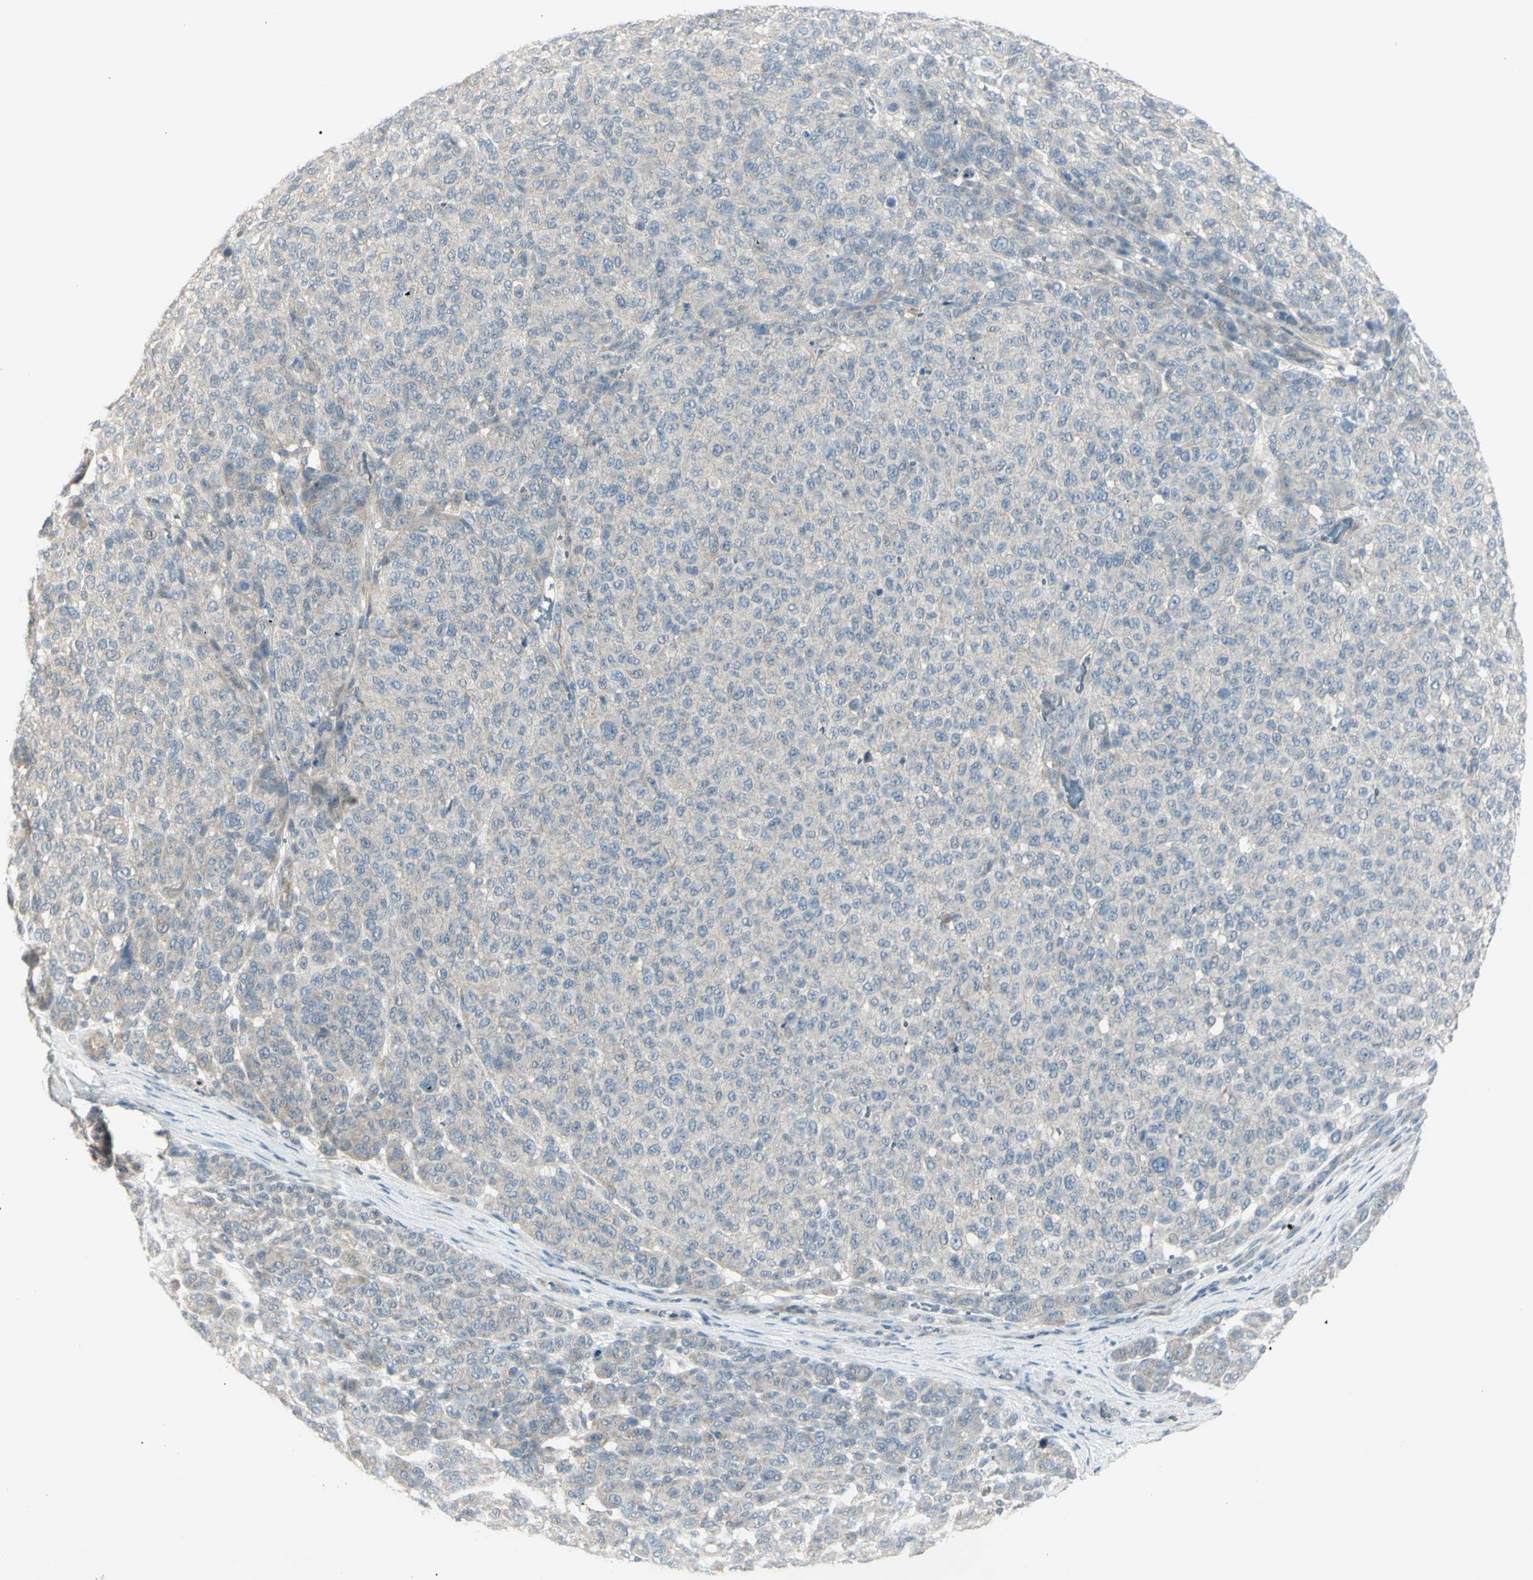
{"staining": {"intensity": "negative", "quantity": "none", "location": "none"}, "tissue": "melanoma", "cell_type": "Tumor cells", "image_type": "cancer", "snomed": [{"axis": "morphology", "description": "Malignant melanoma, NOS"}, {"axis": "topography", "description": "Skin"}], "caption": "Histopathology image shows no protein staining in tumor cells of melanoma tissue.", "gene": "SH3GL2", "patient": {"sex": "male", "age": 59}}